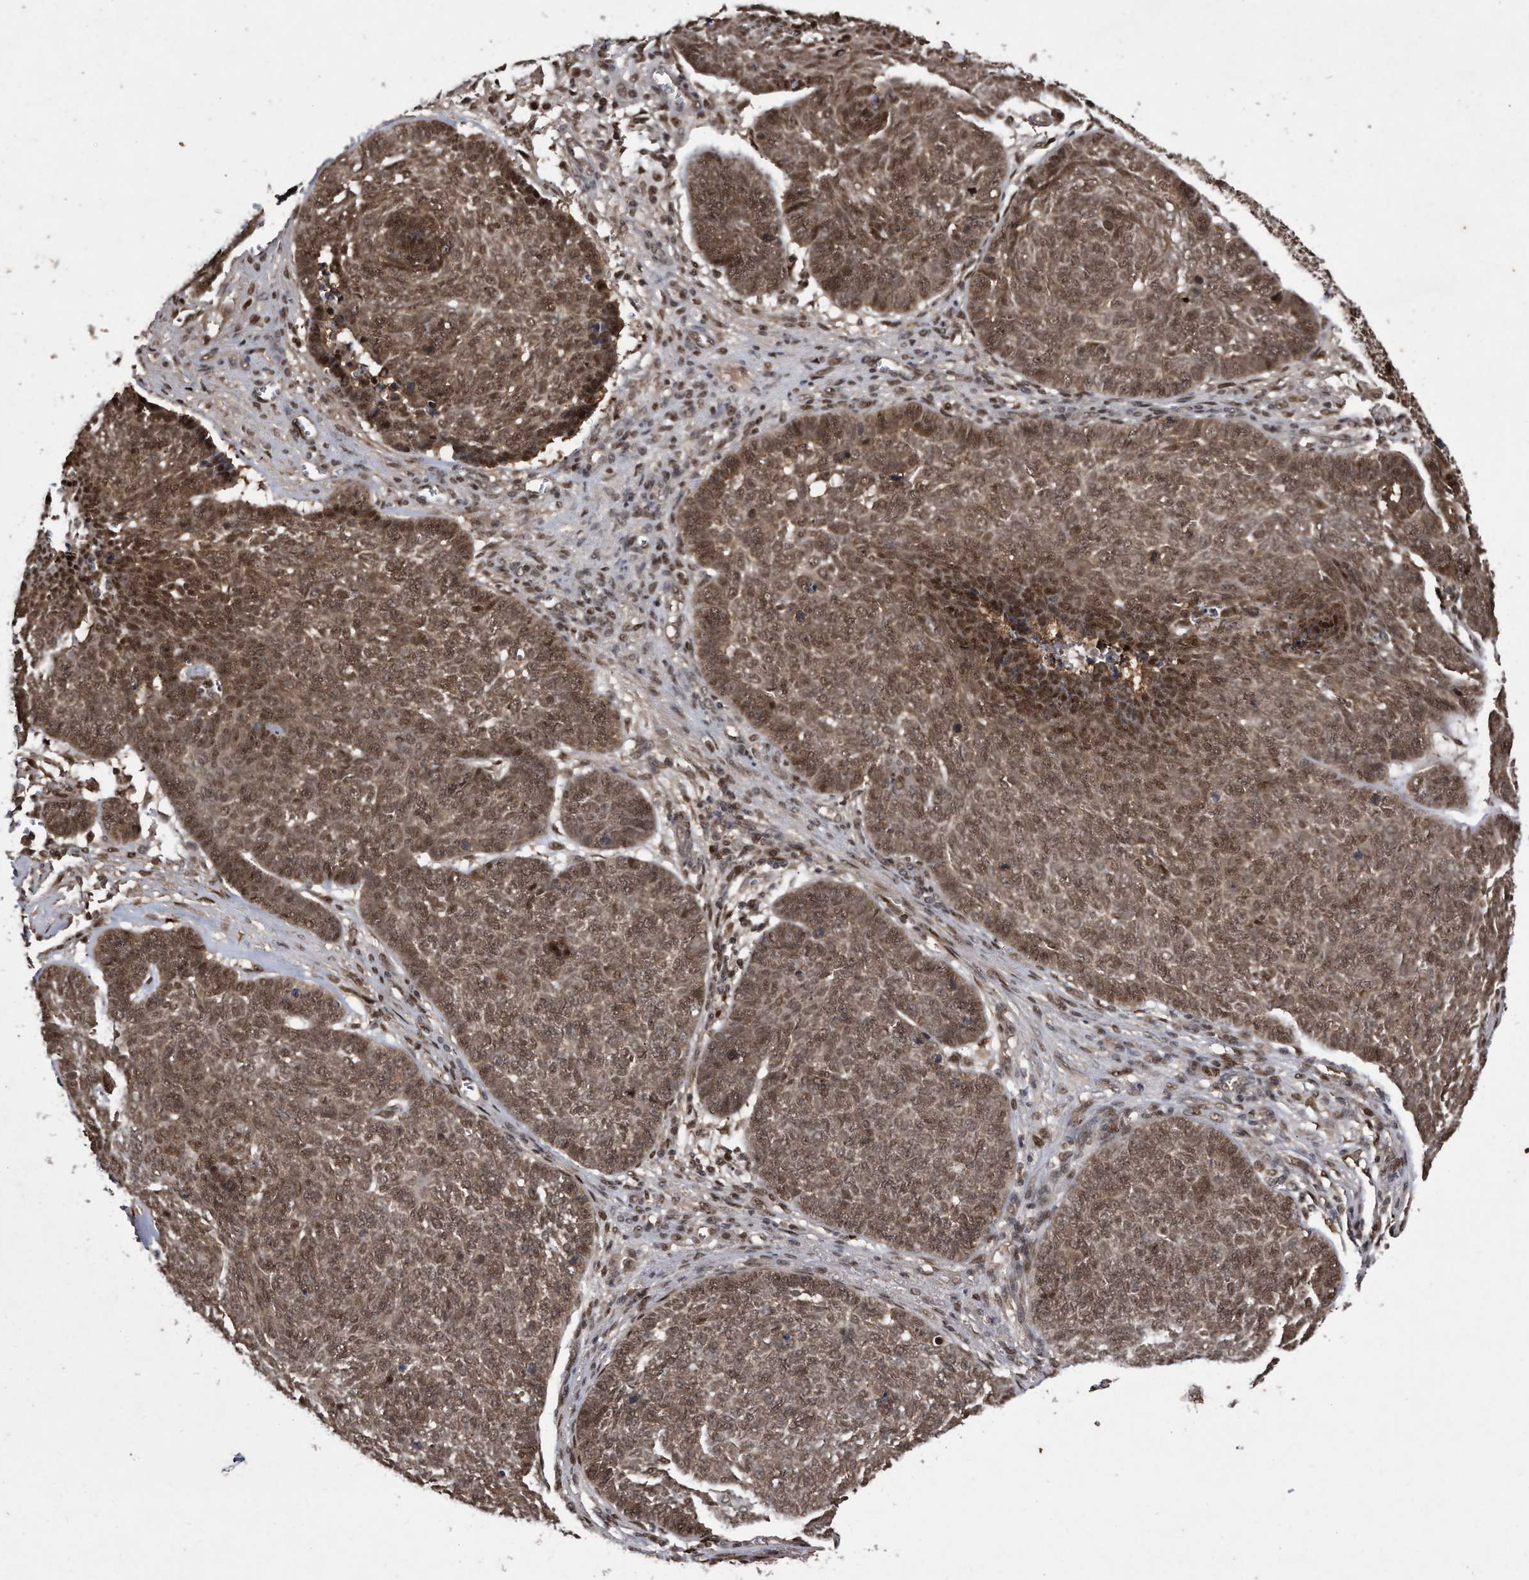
{"staining": {"intensity": "moderate", "quantity": ">75%", "location": "cytoplasmic/membranous,nuclear"}, "tissue": "skin cancer", "cell_type": "Tumor cells", "image_type": "cancer", "snomed": [{"axis": "morphology", "description": "Basal cell carcinoma"}, {"axis": "topography", "description": "Skin"}], "caption": "IHC micrograph of neoplastic tissue: skin cancer (basal cell carcinoma) stained using IHC shows medium levels of moderate protein expression localized specifically in the cytoplasmic/membranous and nuclear of tumor cells, appearing as a cytoplasmic/membranous and nuclear brown color.", "gene": "RAD23B", "patient": {"sex": "male", "age": 84}}